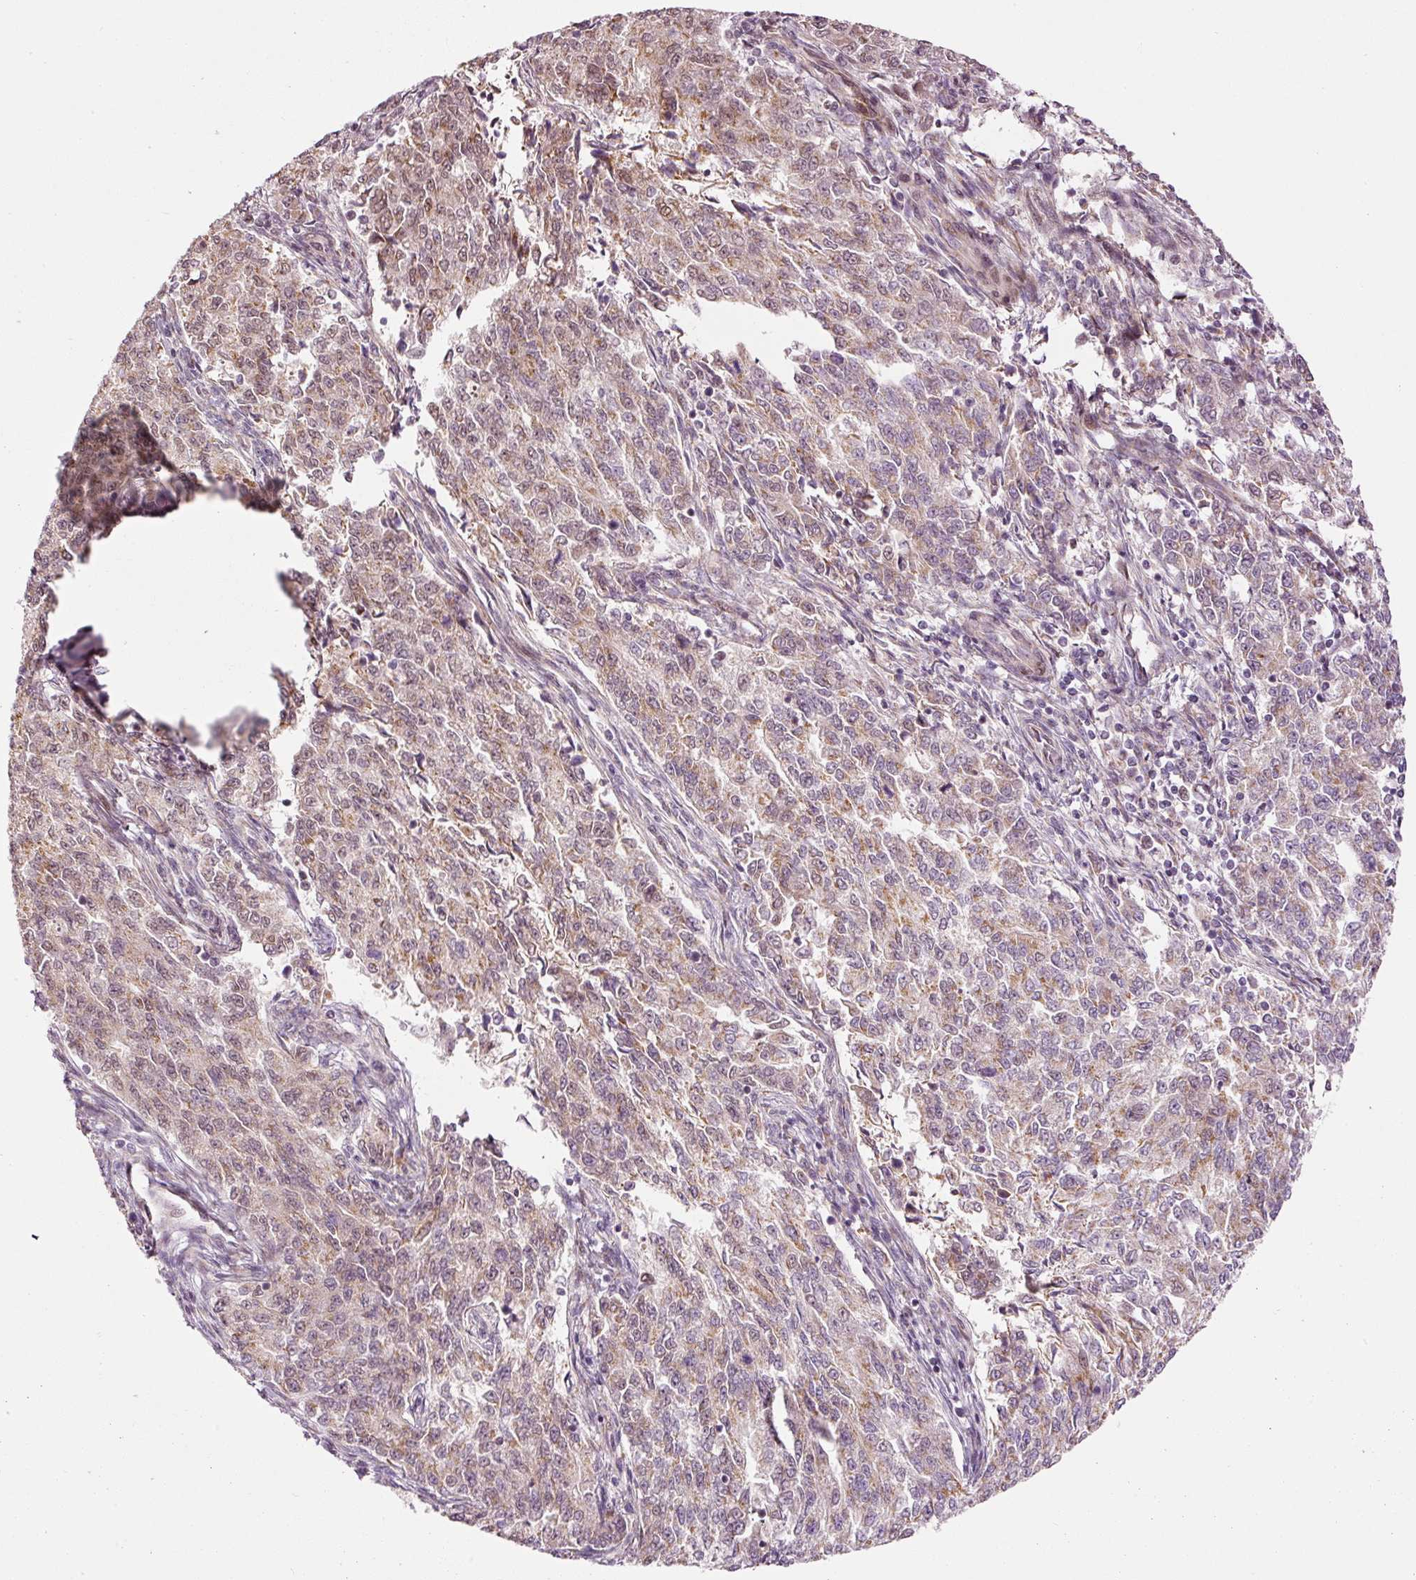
{"staining": {"intensity": "moderate", "quantity": "25%-75%", "location": "cytoplasmic/membranous,nuclear"}, "tissue": "endometrial cancer", "cell_type": "Tumor cells", "image_type": "cancer", "snomed": [{"axis": "morphology", "description": "Adenocarcinoma, NOS"}, {"axis": "topography", "description": "Endometrium"}], "caption": "Immunohistochemistry (IHC) photomicrograph of human endometrial adenocarcinoma stained for a protein (brown), which exhibits medium levels of moderate cytoplasmic/membranous and nuclear staining in about 25%-75% of tumor cells.", "gene": "ANKRD20A1", "patient": {"sex": "female", "age": 50}}